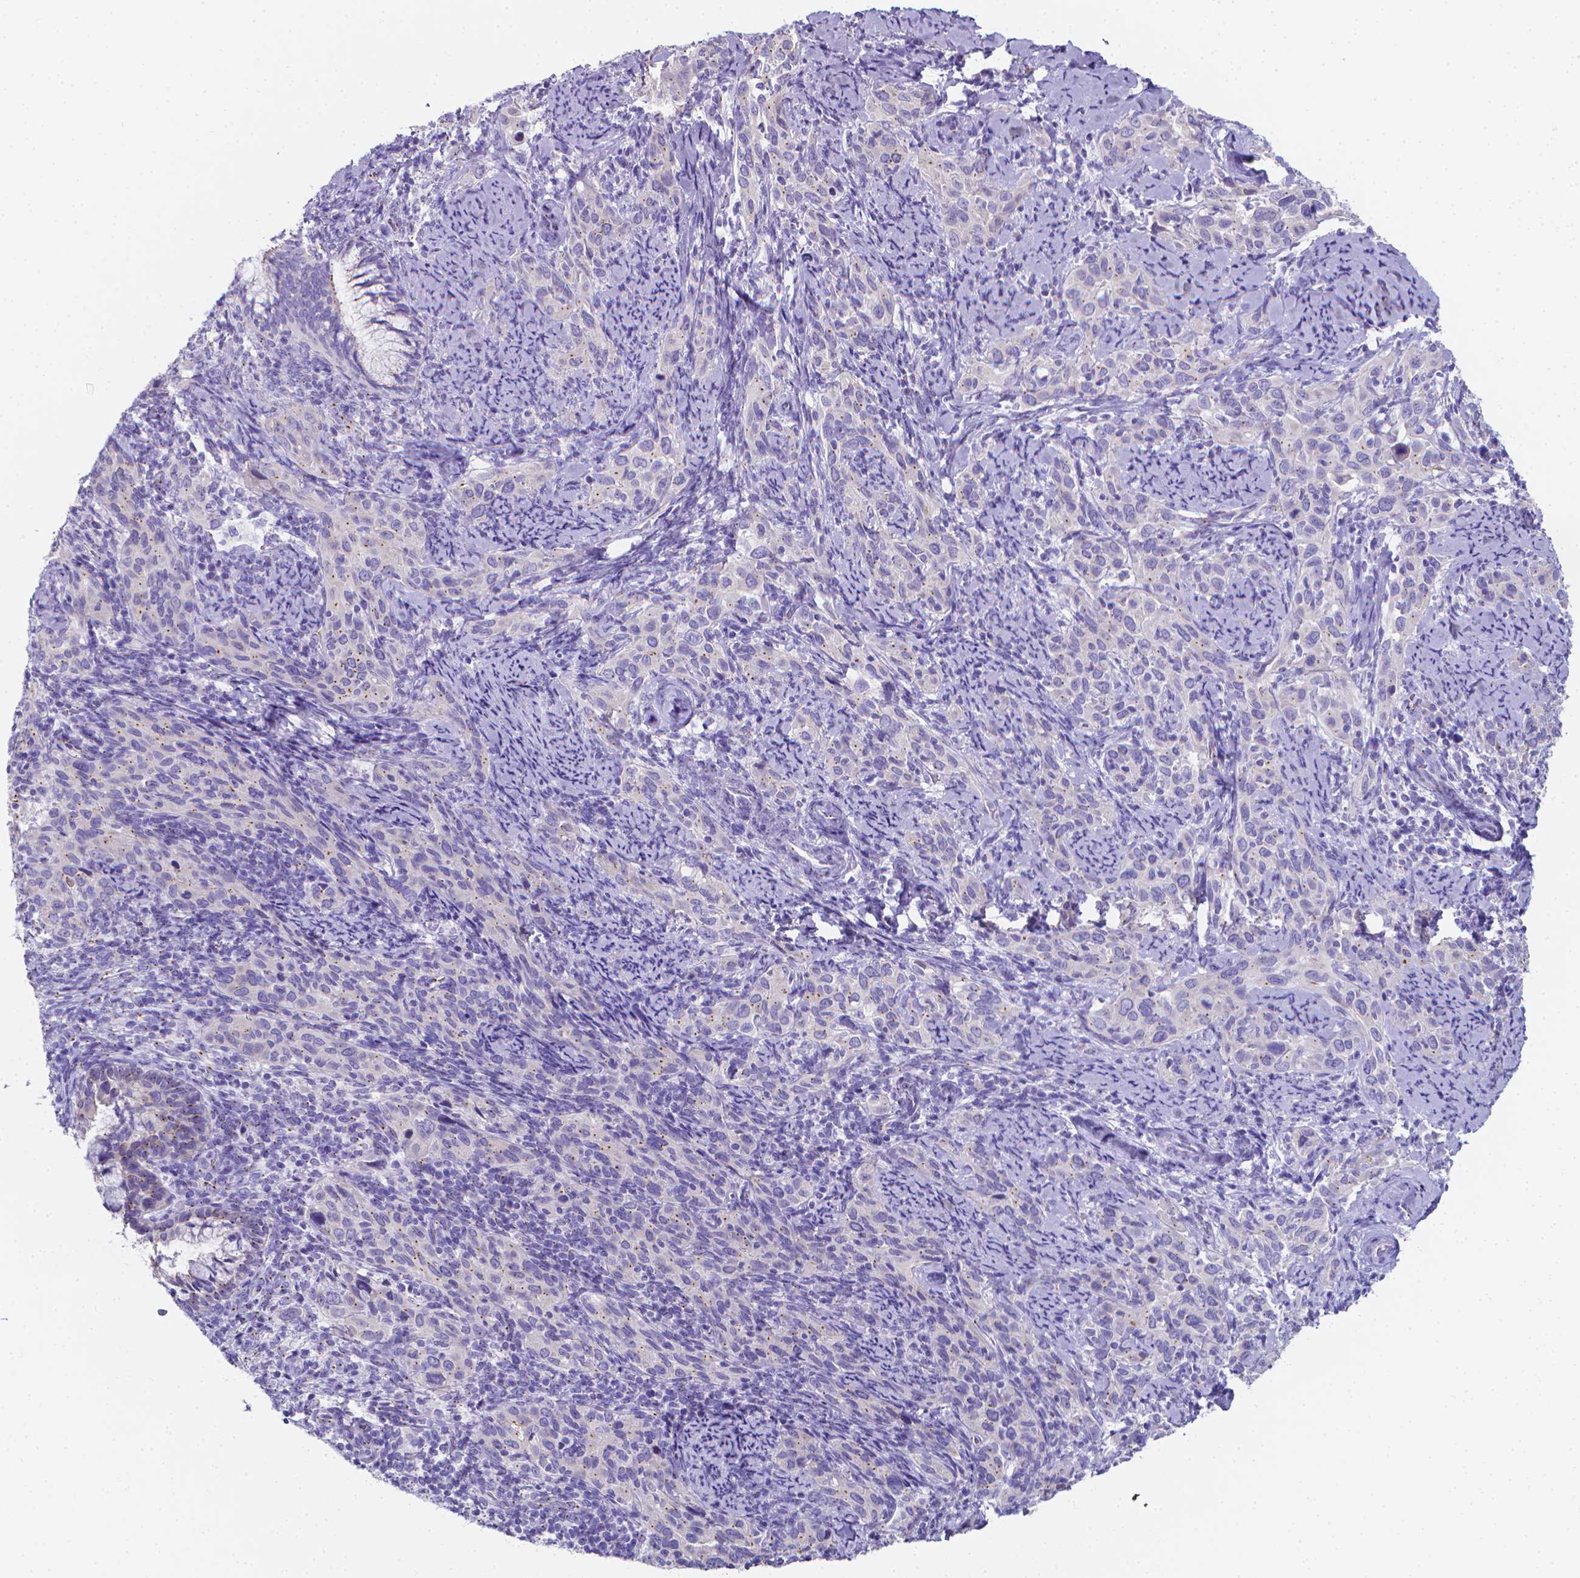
{"staining": {"intensity": "negative", "quantity": "none", "location": "none"}, "tissue": "cervical cancer", "cell_type": "Tumor cells", "image_type": "cancer", "snomed": [{"axis": "morphology", "description": "Squamous cell carcinoma, NOS"}, {"axis": "topography", "description": "Cervix"}], "caption": "IHC image of neoplastic tissue: human cervical cancer stained with DAB (3,3'-diaminobenzidine) demonstrates no significant protein staining in tumor cells.", "gene": "LRRC73", "patient": {"sex": "female", "age": 51}}